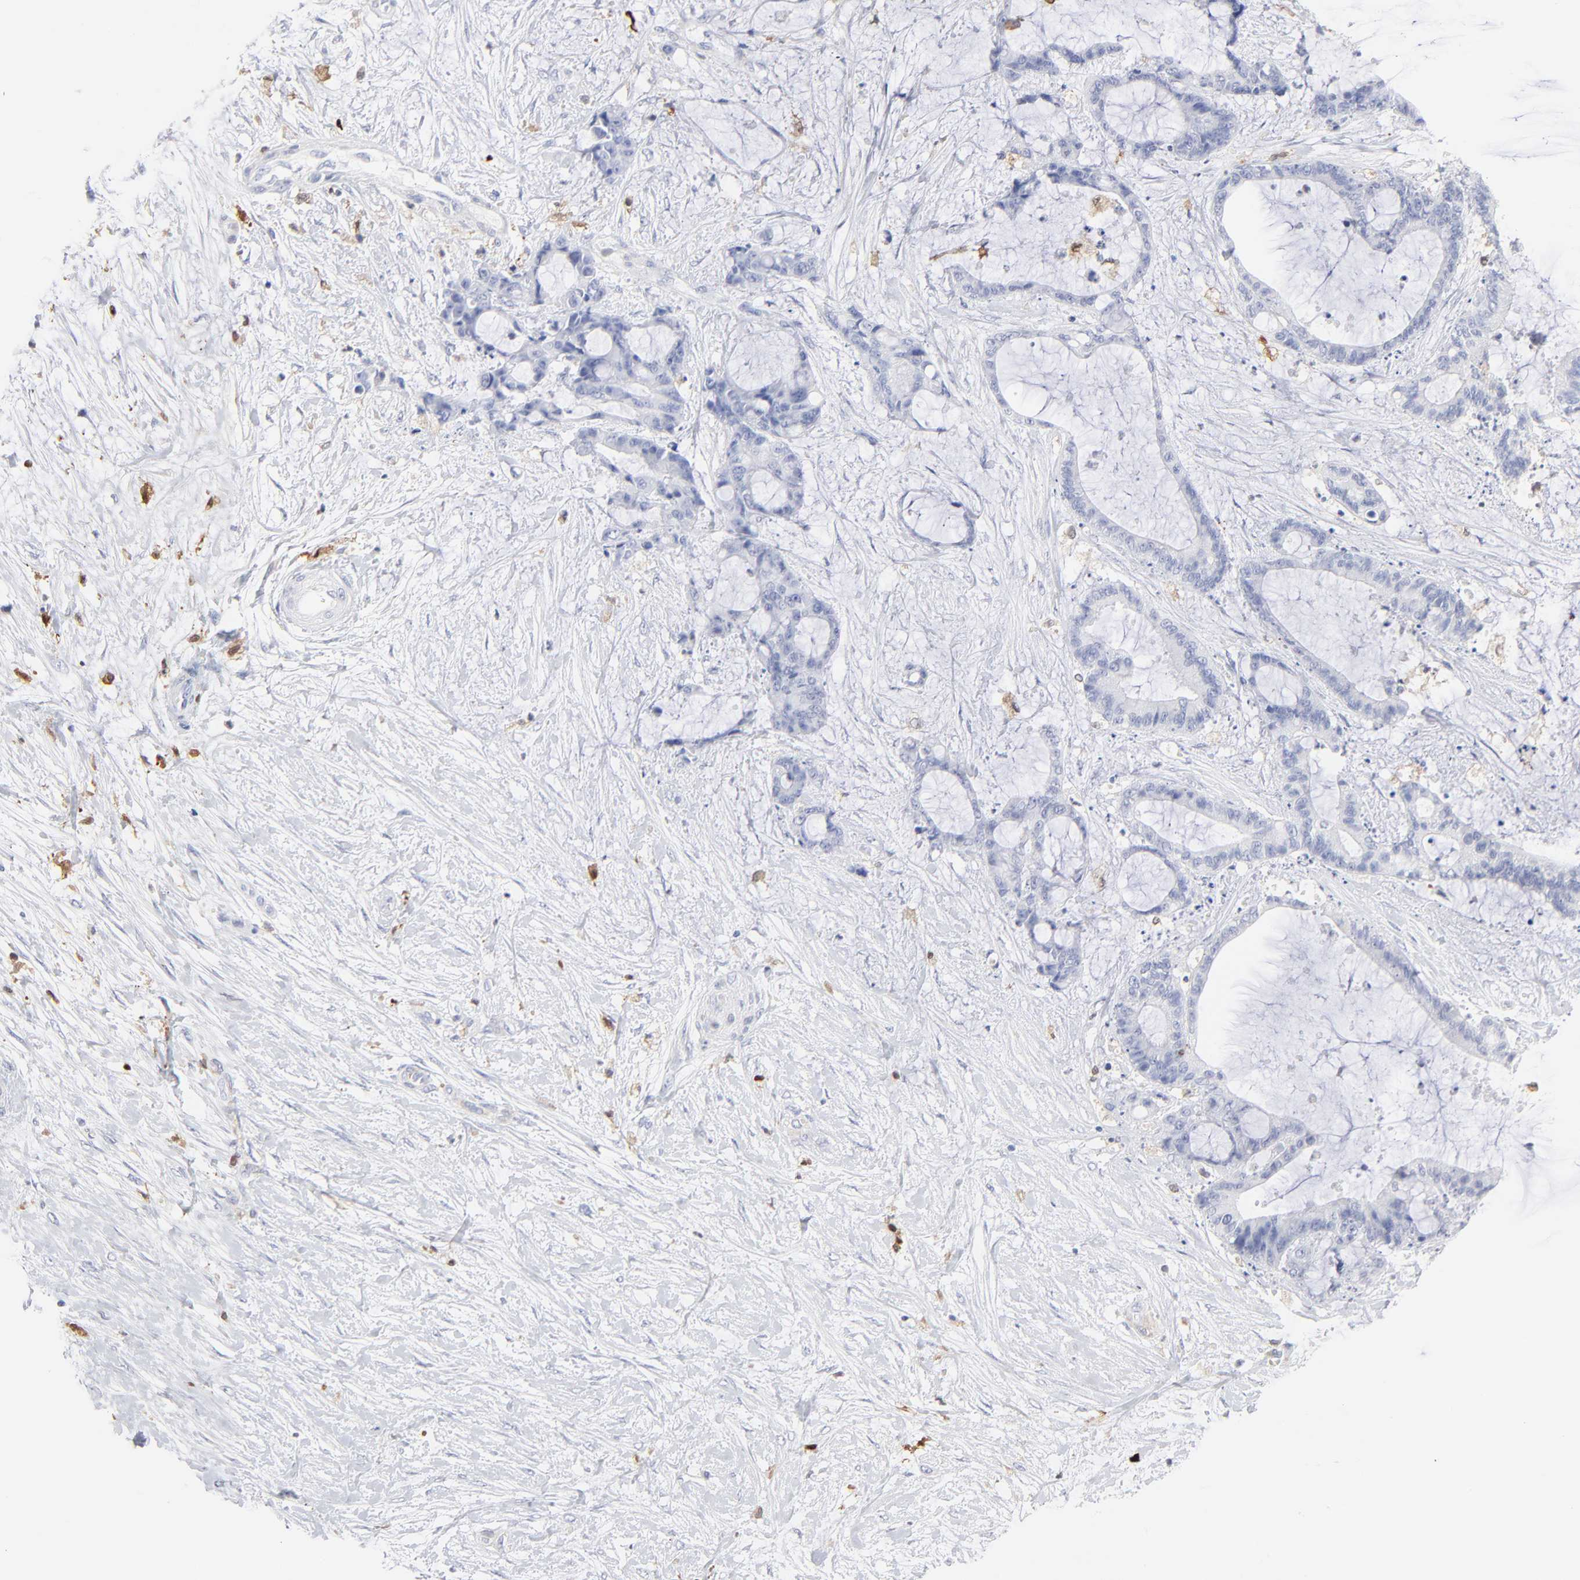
{"staining": {"intensity": "negative", "quantity": "none", "location": "none"}, "tissue": "liver cancer", "cell_type": "Tumor cells", "image_type": "cancer", "snomed": [{"axis": "morphology", "description": "Cholangiocarcinoma"}, {"axis": "topography", "description": "Liver"}], "caption": "The micrograph shows no significant positivity in tumor cells of liver cancer (cholangiocarcinoma).", "gene": "IFIT2", "patient": {"sex": "female", "age": 73}}